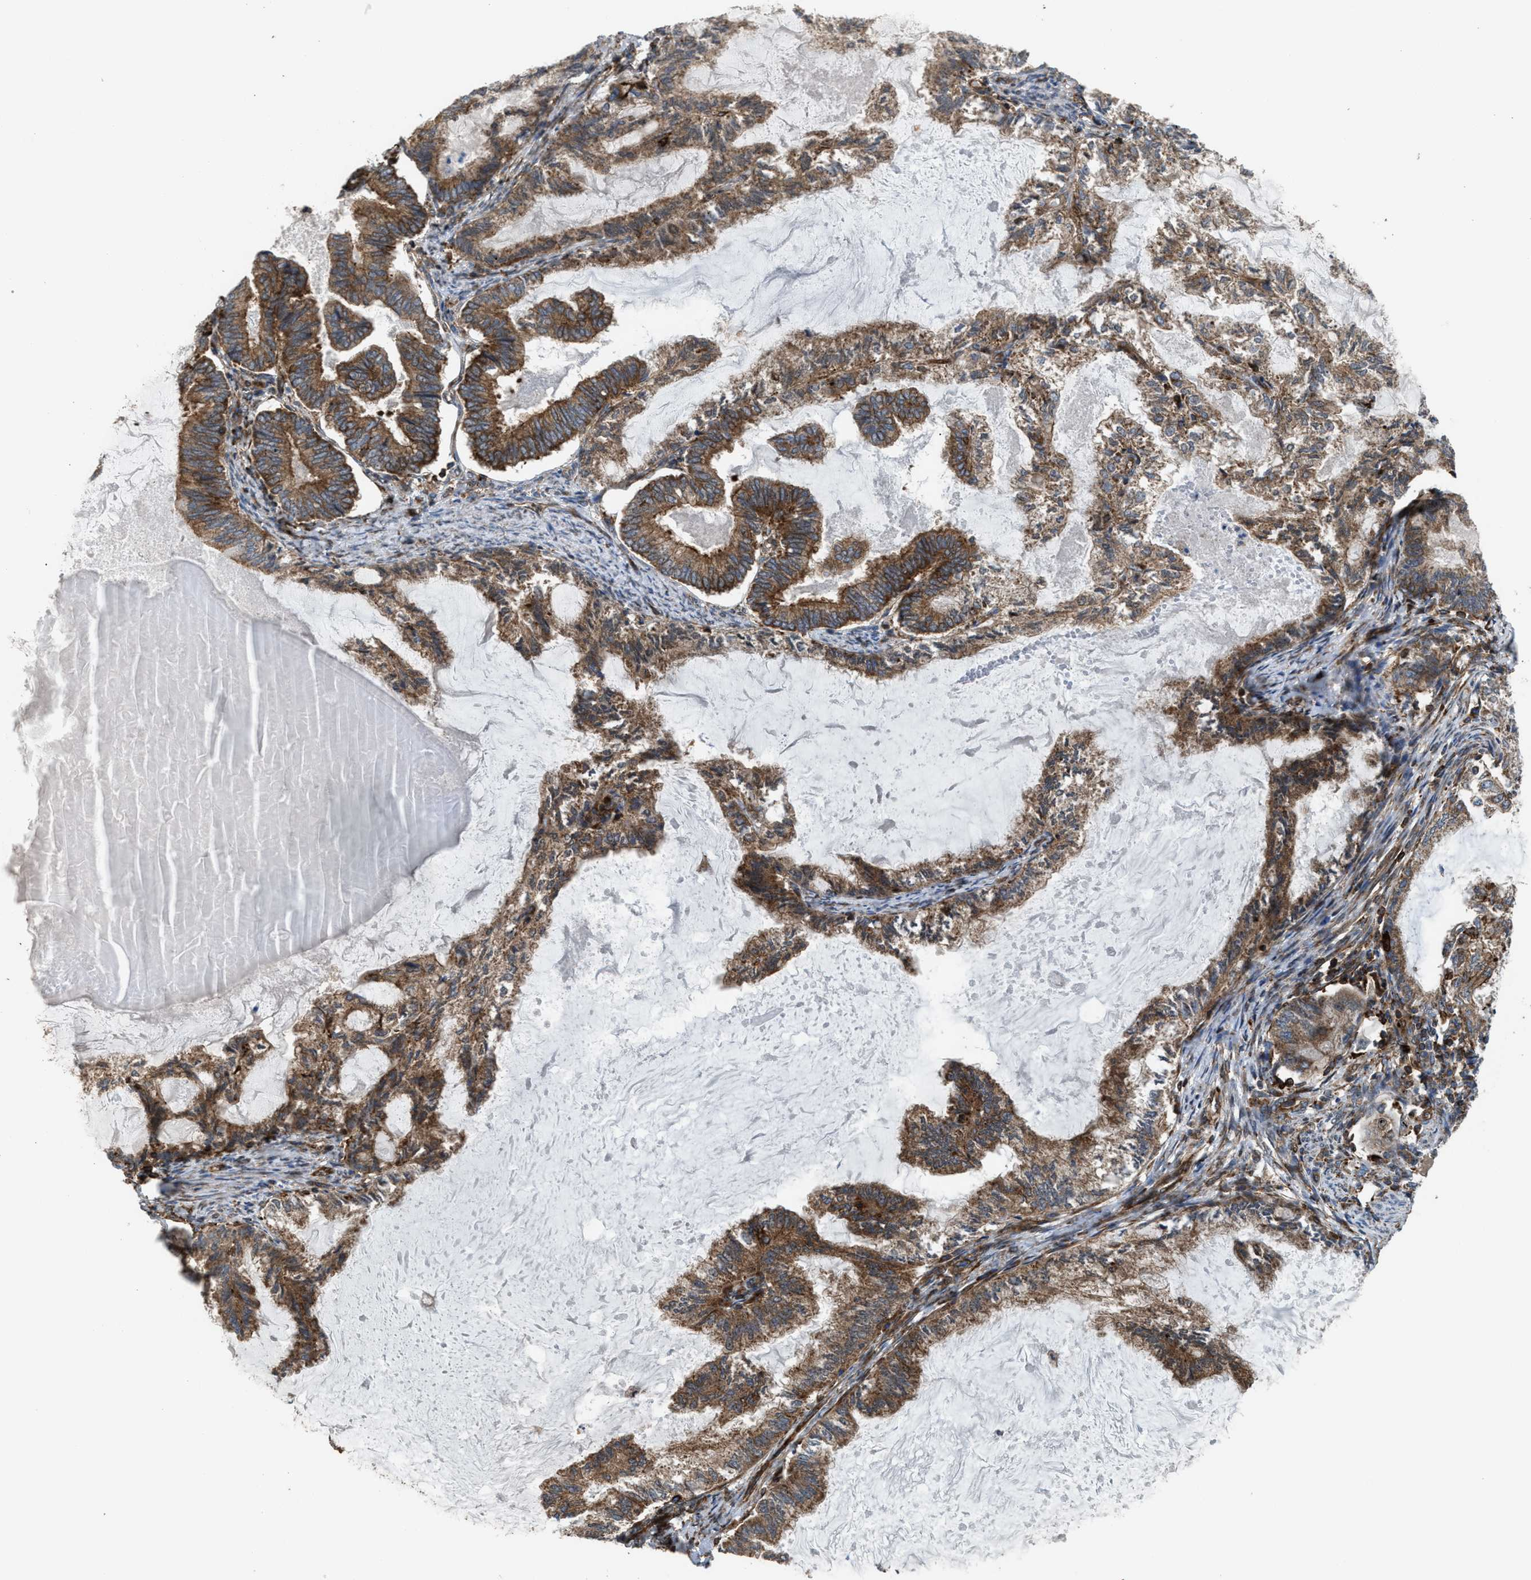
{"staining": {"intensity": "moderate", "quantity": ">75%", "location": "cytoplasmic/membranous"}, "tissue": "endometrial cancer", "cell_type": "Tumor cells", "image_type": "cancer", "snomed": [{"axis": "morphology", "description": "Adenocarcinoma, NOS"}, {"axis": "topography", "description": "Endometrium"}], "caption": "Protein staining exhibits moderate cytoplasmic/membranous expression in approximately >75% of tumor cells in endometrial cancer (adenocarcinoma). (brown staining indicates protein expression, while blue staining denotes nuclei).", "gene": "EGLN1", "patient": {"sex": "female", "age": 86}}